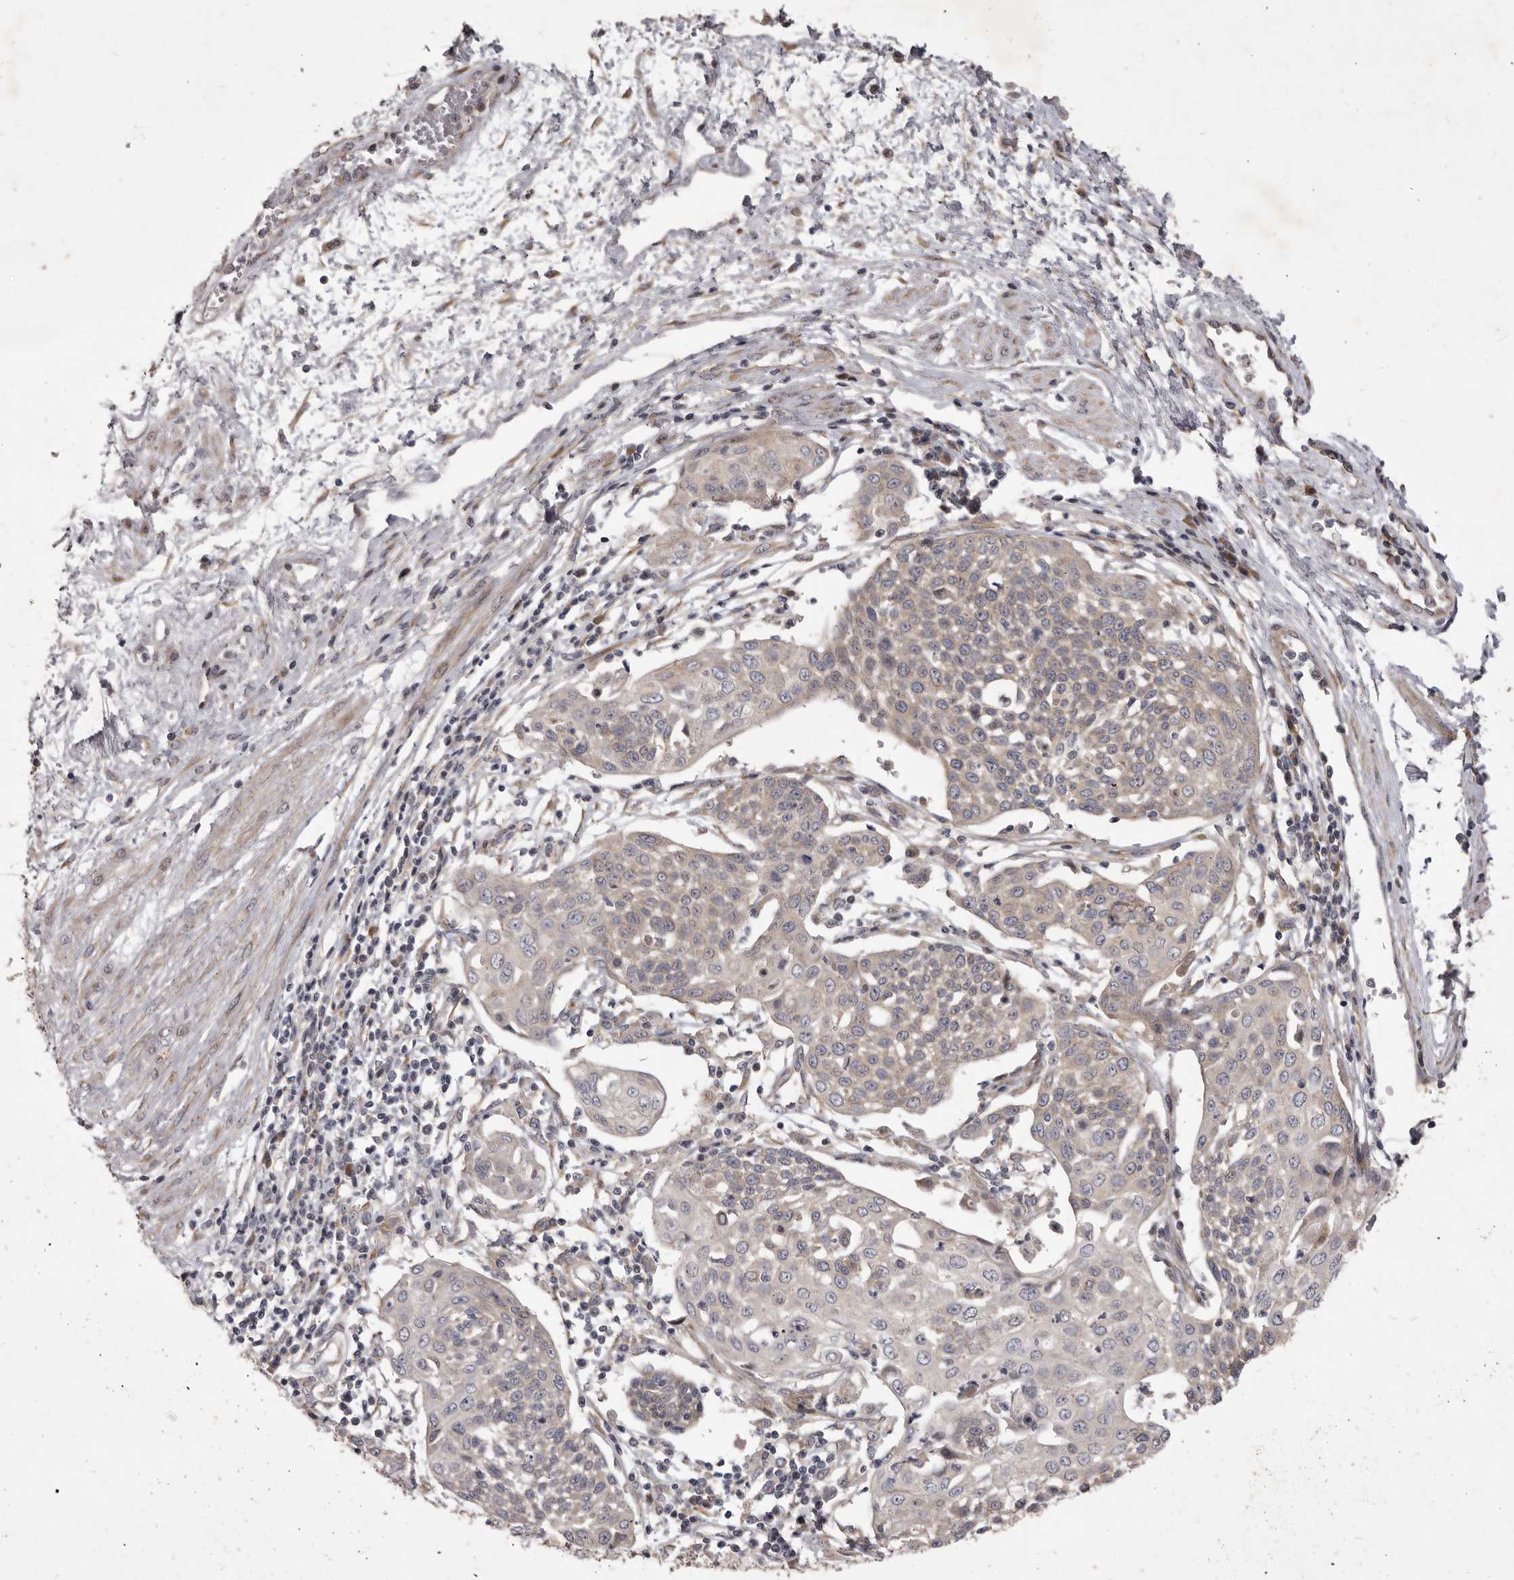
{"staining": {"intensity": "weak", "quantity": "<25%", "location": "cytoplasmic/membranous"}, "tissue": "cervical cancer", "cell_type": "Tumor cells", "image_type": "cancer", "snomed": [{"axis": "morphology", "description": "Squamous cell carcinoma, NOS"}, {"axis": "topography", "description": "Cervix"}], "caption": "The immunohistochemistry (IHC) histopathology image has no significant positivity in tumor cells of squamous cell carcinoma (cervical) tissue.", "gene": "TBC1D8B", "patient": {"sex": "female", "age": 34}}